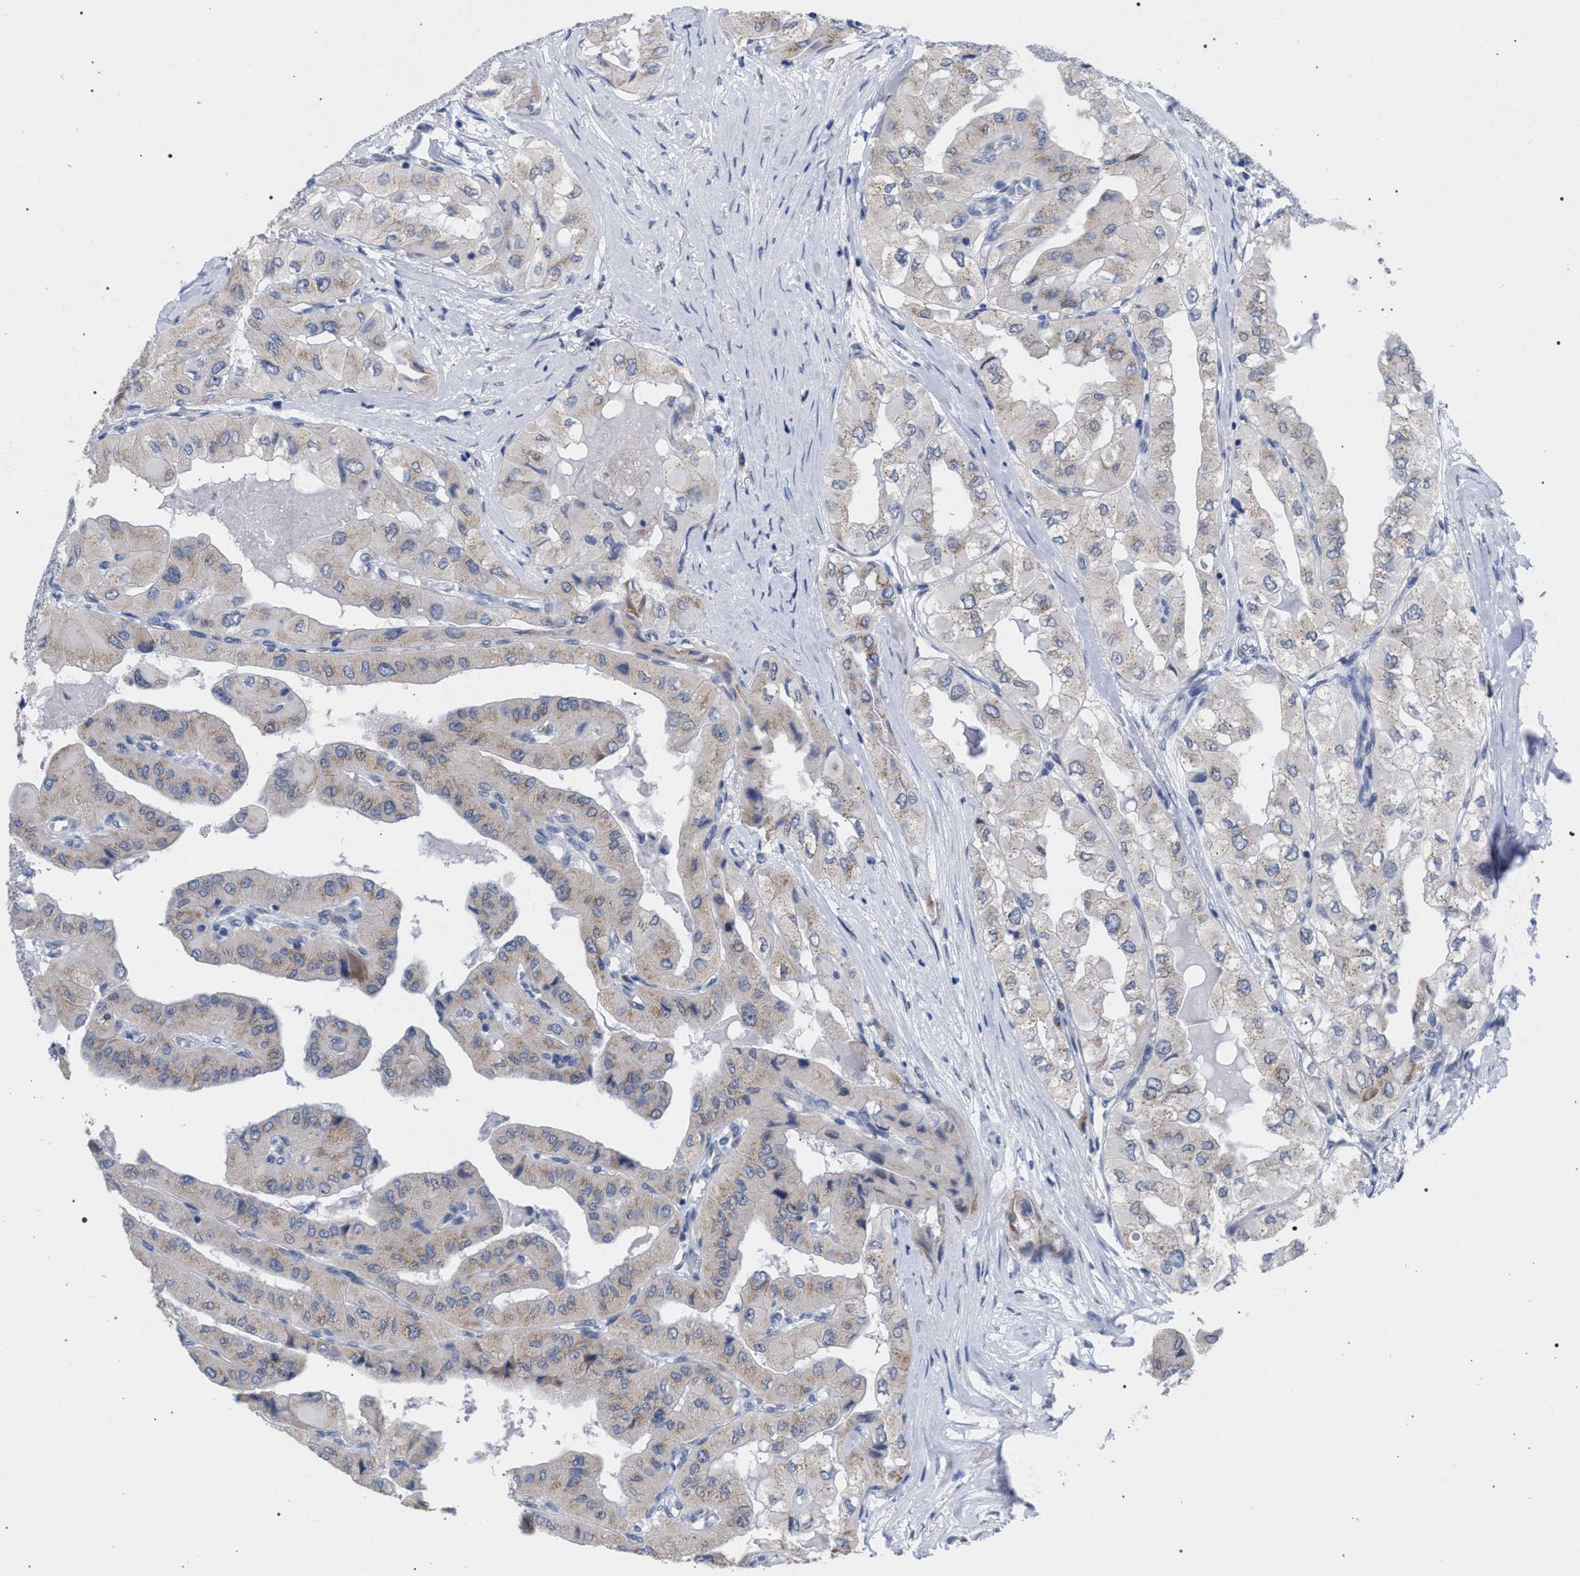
{"staining": {"intensity": "weak", "quantity": "<25%", "location": "cytoplasmic/membranous"}, "tissue": "thyroid cancer", "cell_type": "Tumor cells", "image_type": "cancer", "snomed": [{"axis": "morphology", "description": "Papillary adenocarcinoma, NOS"}, {"axis": "topography", "description": "Thyroid gland"}], "caption": "The photomicrograph exhibits no staining of tumor cells in papillary adenocarcinoma (thyroid). Nuclei are stained in blue.", "gene": "GOLGA2", "patient": {"sex": "female", "age": 59}}